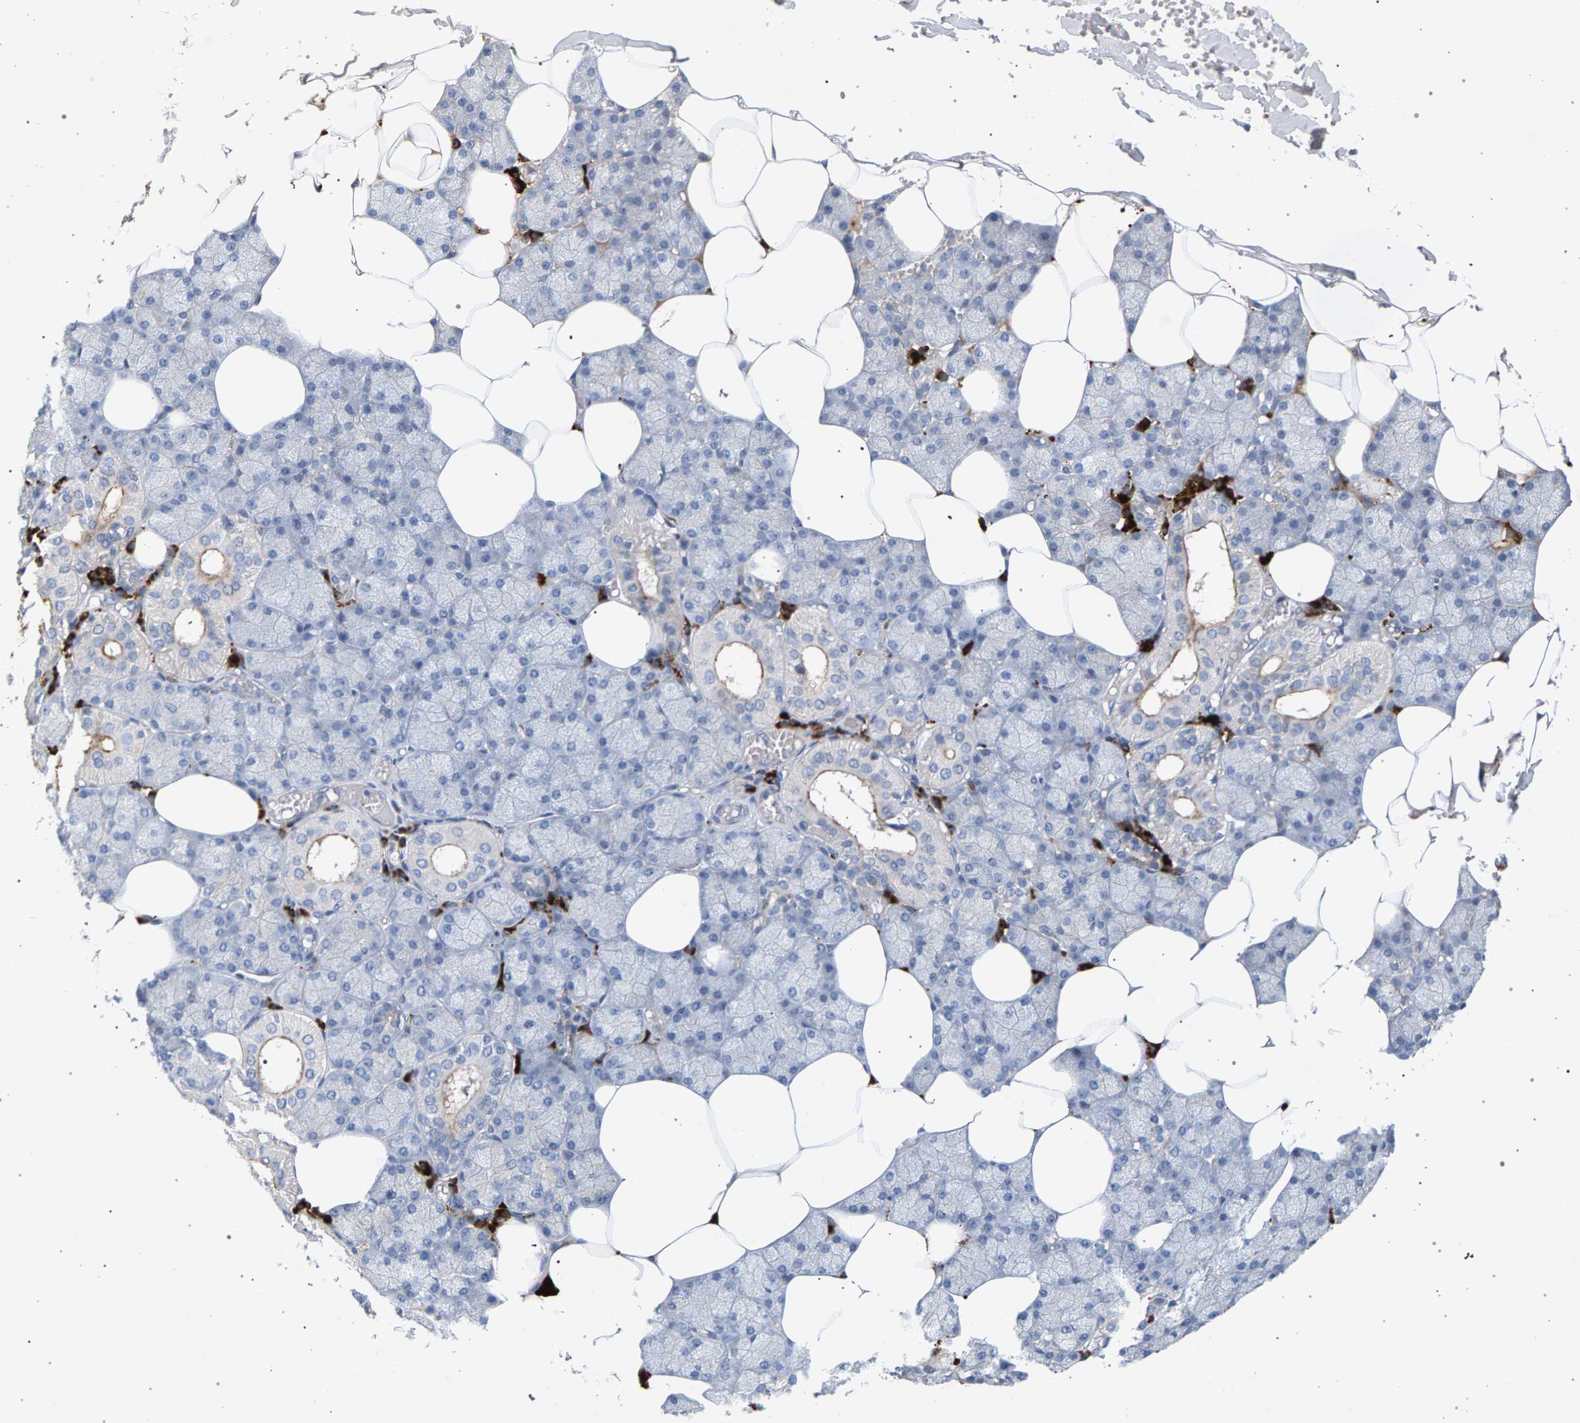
{"staining": {"intensity": "weak", "quantity": "<25%", "location": "cytoplasmic/membranous"}, "tissue": "salivary gland", "cell_type": "Glandular cells", "image_type": "normal", "snomed": [{"axis": "morphology", "description": "Normal tissue, NOS"}, {"axis": "topography", "description": "Salivary gland"}], "caption": "This is an immunohistochemistry micrograph of normal salivary gland. There is no staining in glandular cells.", "gene": "MAMDC2", "patient": {"sex": "male", "age": 62}}